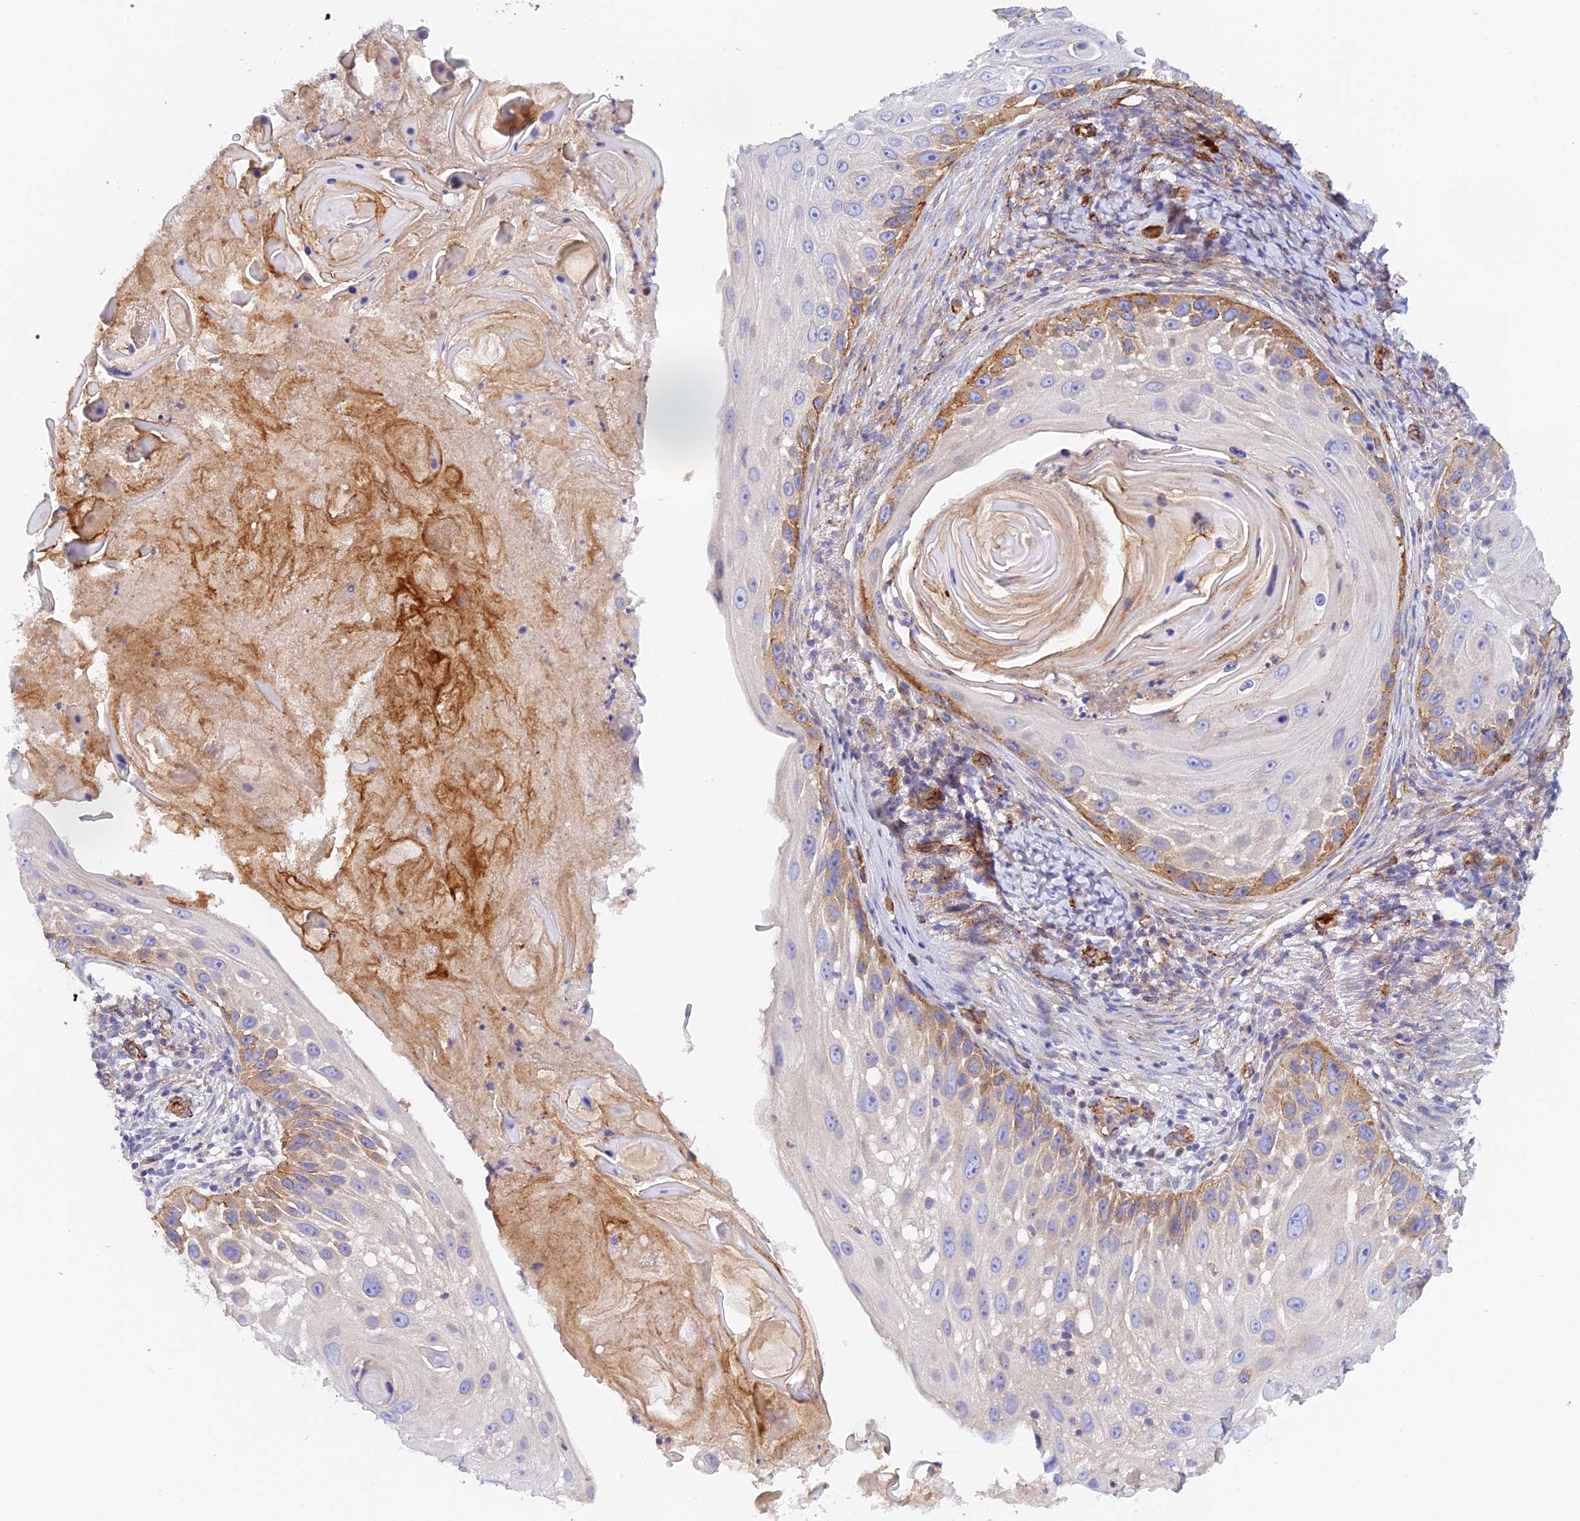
{"staining": {"intensity": "moderate", "quantity": "25%-75%", "location": "cytoplasmic/membranous"}, "tissue": "skin cancer", "cell_type": "Tumor cells", "image_type": "cancer", "snomed": [{"axis": "morphology", "description": "Squamous cell carcinoma, NOS"}, {"axis": "topography", "description": "Skin"}], "caption": "Protein analysis of squamous cell carcinoma (skin) tissue reveals moderate cytoplasmic/membranous expression in about 25%-75% of tumor cells. (brown staining indicates protein expression, while blue staining denotes nuclei).", "gene": "MYO9A", "patient": {"sex": "female", "age": 44}}